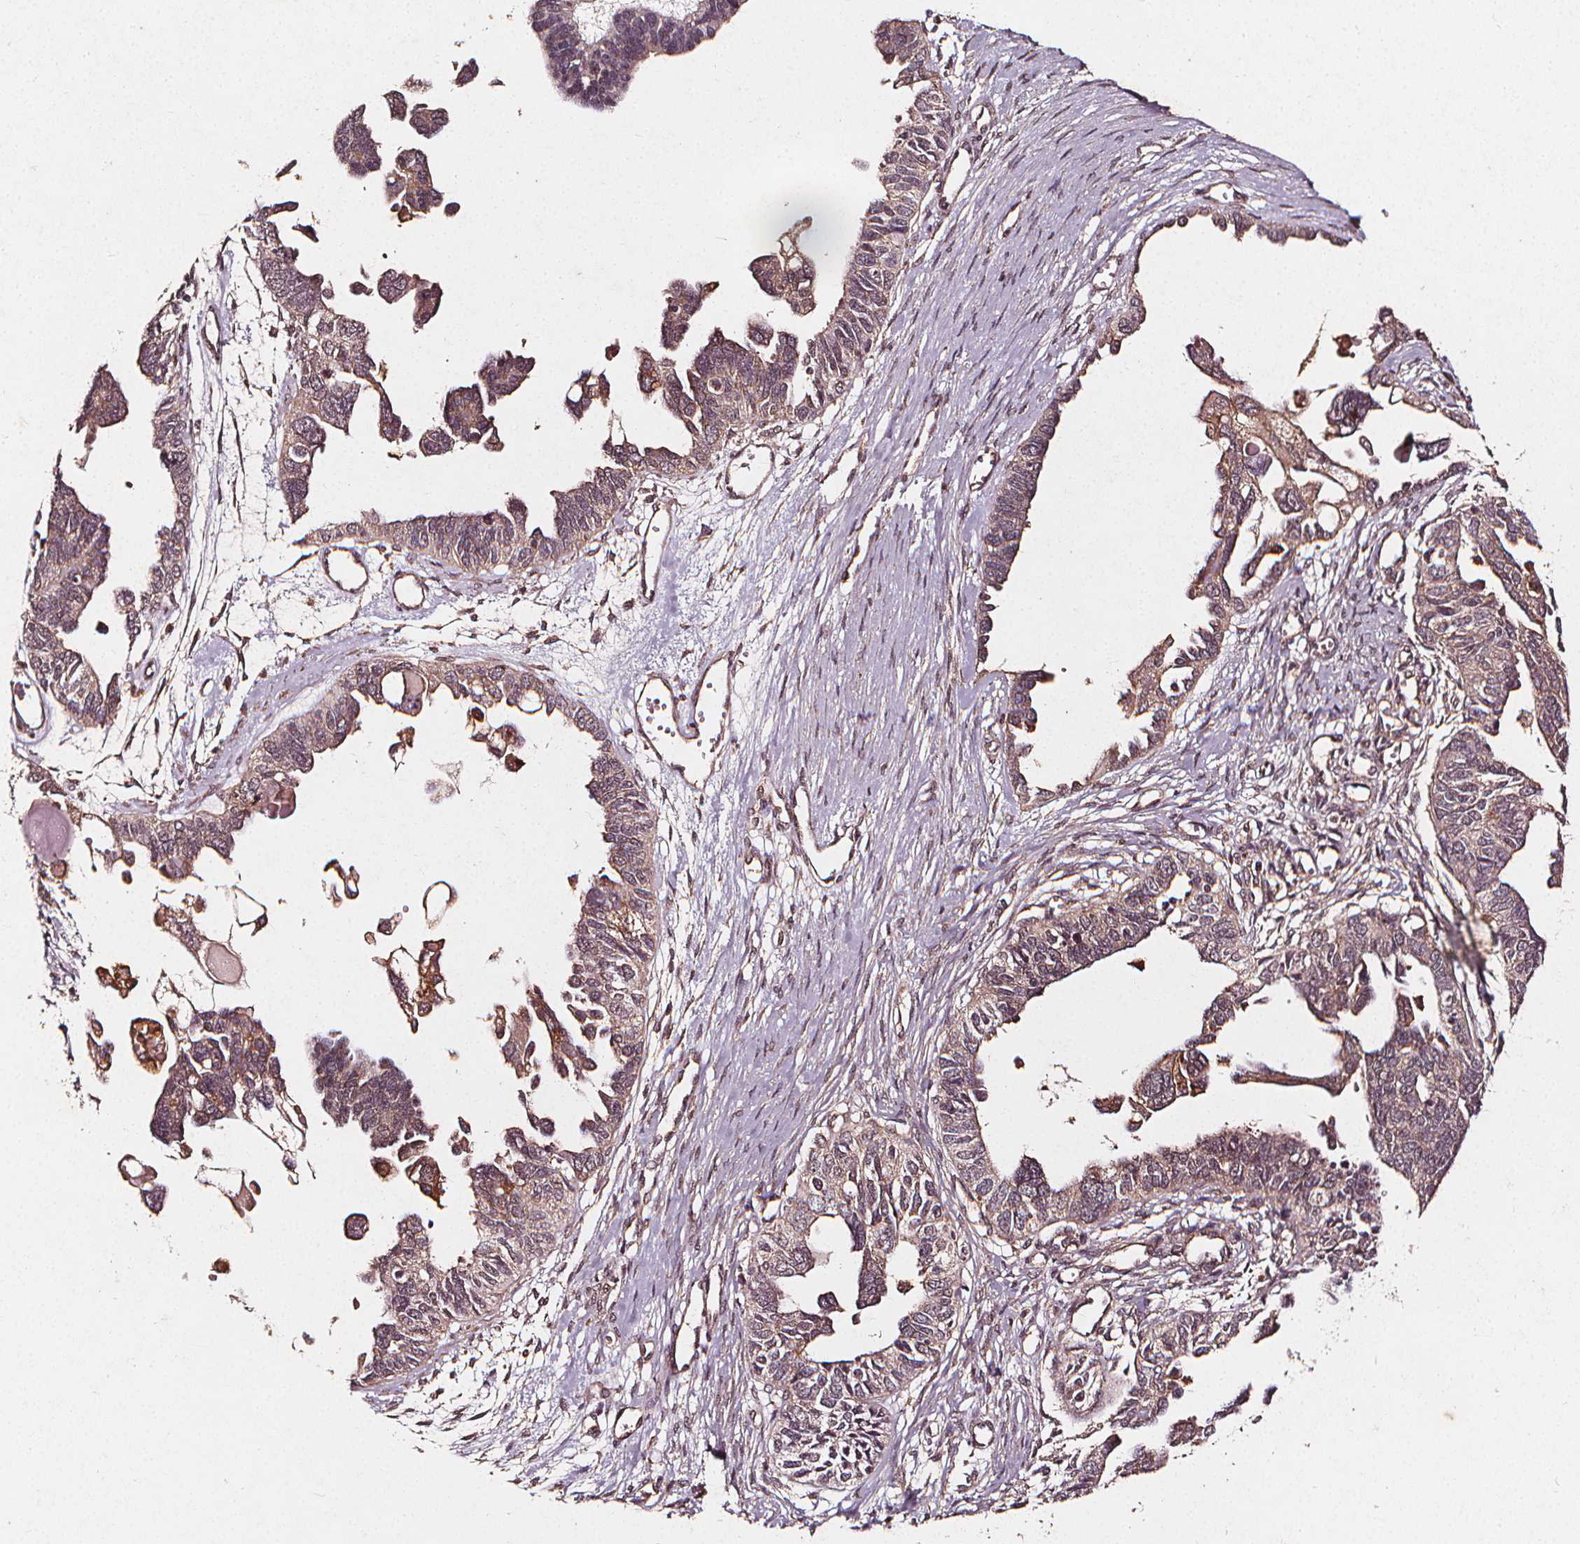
{"staining": {"intensity": "weak", "quantity": "25%-75%", "location": "cytoplasmic/membranous"}, "tissue": "ovarian cancer", "cell_type": "Tumor cells", "image_type": "cancer", "snomed": [{"axis": "morphology", "description": "Cystadenocarcinoma, serous, NOS"}, {"axis": "topography", "description": "Ovary"}], "caption": "Tumor cells reveal low levels of weak cytoplasmic/membranous positivity in about 25%-75% of cells in ovarian cancer. The staining was performed using DAB to visualize the protein expression in brown, while the nuclei were stained in blue with hematoxylin (Magnification: 20x).", "gene": "ABCA1", "patient": {"sex": "female", "age": 51}}